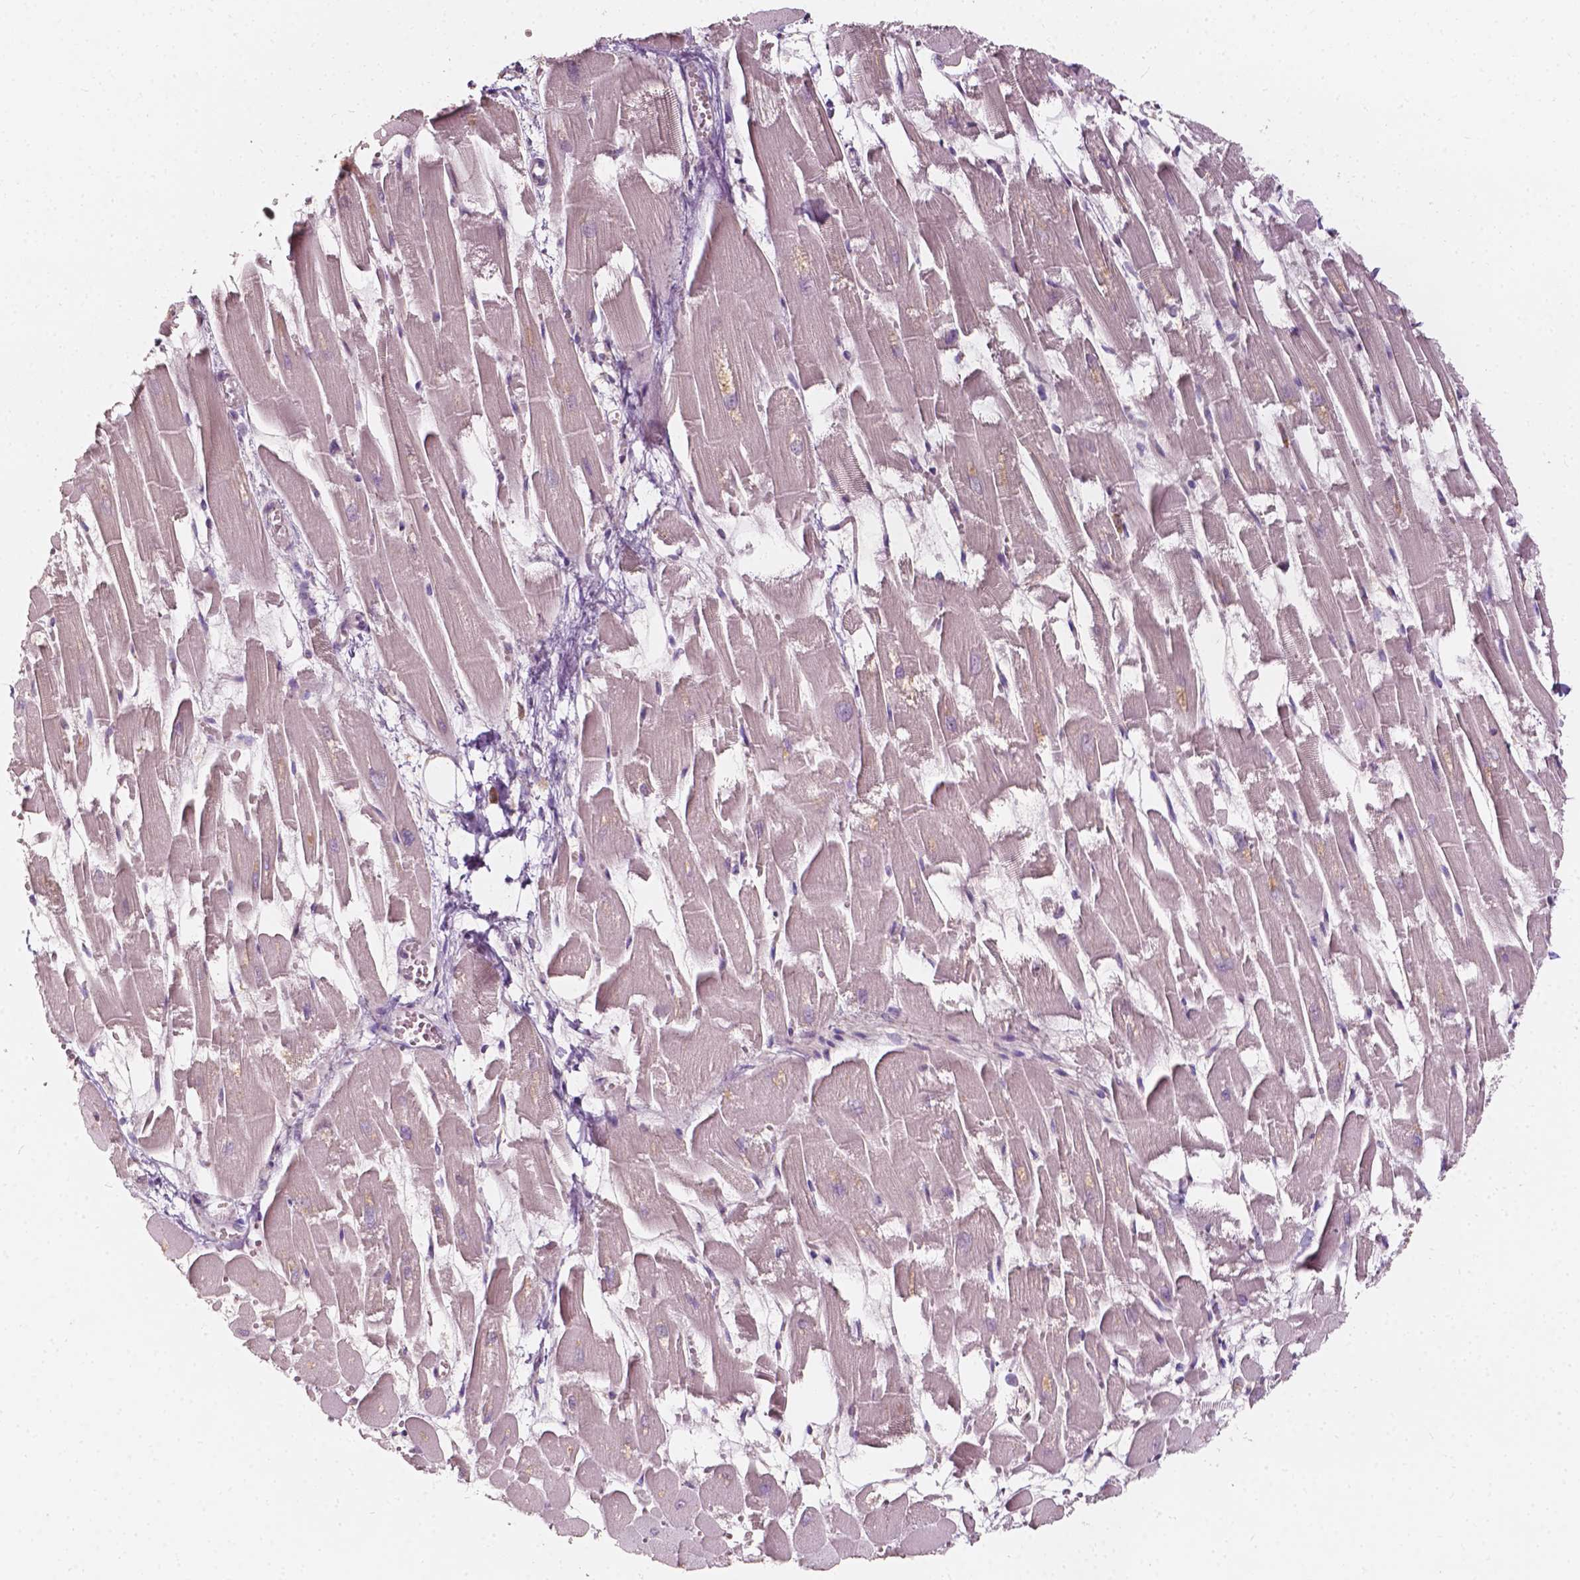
{"staining": {"intensity": "negative", "quantity": "none", "location": "none"}, "tissue": "heart muscle", "cell_type": "Cardiomyocytes", "image_type": "normal", "snomed": [{"axis": "morphology", "description": "Normal tissue, NOS"}, {"axis": "topography", "description": "Heart"}], "caption": "High magnification brightfield microscopy of benign heart muscle stained with DAB (brown) and counterstained with hematoxylin (blue): cardiomyocytes show no significant positivity. (Brightfield microscopy of DAB (3,3'-diaminobenzidine) immunohistochemistry (IHC) at high magnification).", "gene": "NPC1L1", "patient": {"sex": "female", "age": 52}}